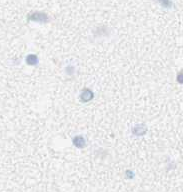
{"staining": {"intensity": "negative", "quantity": "none", "location": "none"}, "tissue": "cerebral cortex", "cell_type": "Endothelial cells", "image_type": "normal", "snomed": [{"axis": "morphology", "description": "Normal tissue, NOS"}, {"axis": "topography", "description": "Cerebral cortex"}], "caption": "High power microscopy image of an immunohistochemistry (IHC) image of normal cerebral cortex, revealing no significant expression in endothelial cells. (DAB (3,3'-diaminobenzidine) immunohistochemistry, high magnification).", "gene": "TPO", "patient": {"sex": "male", "age": 45}}